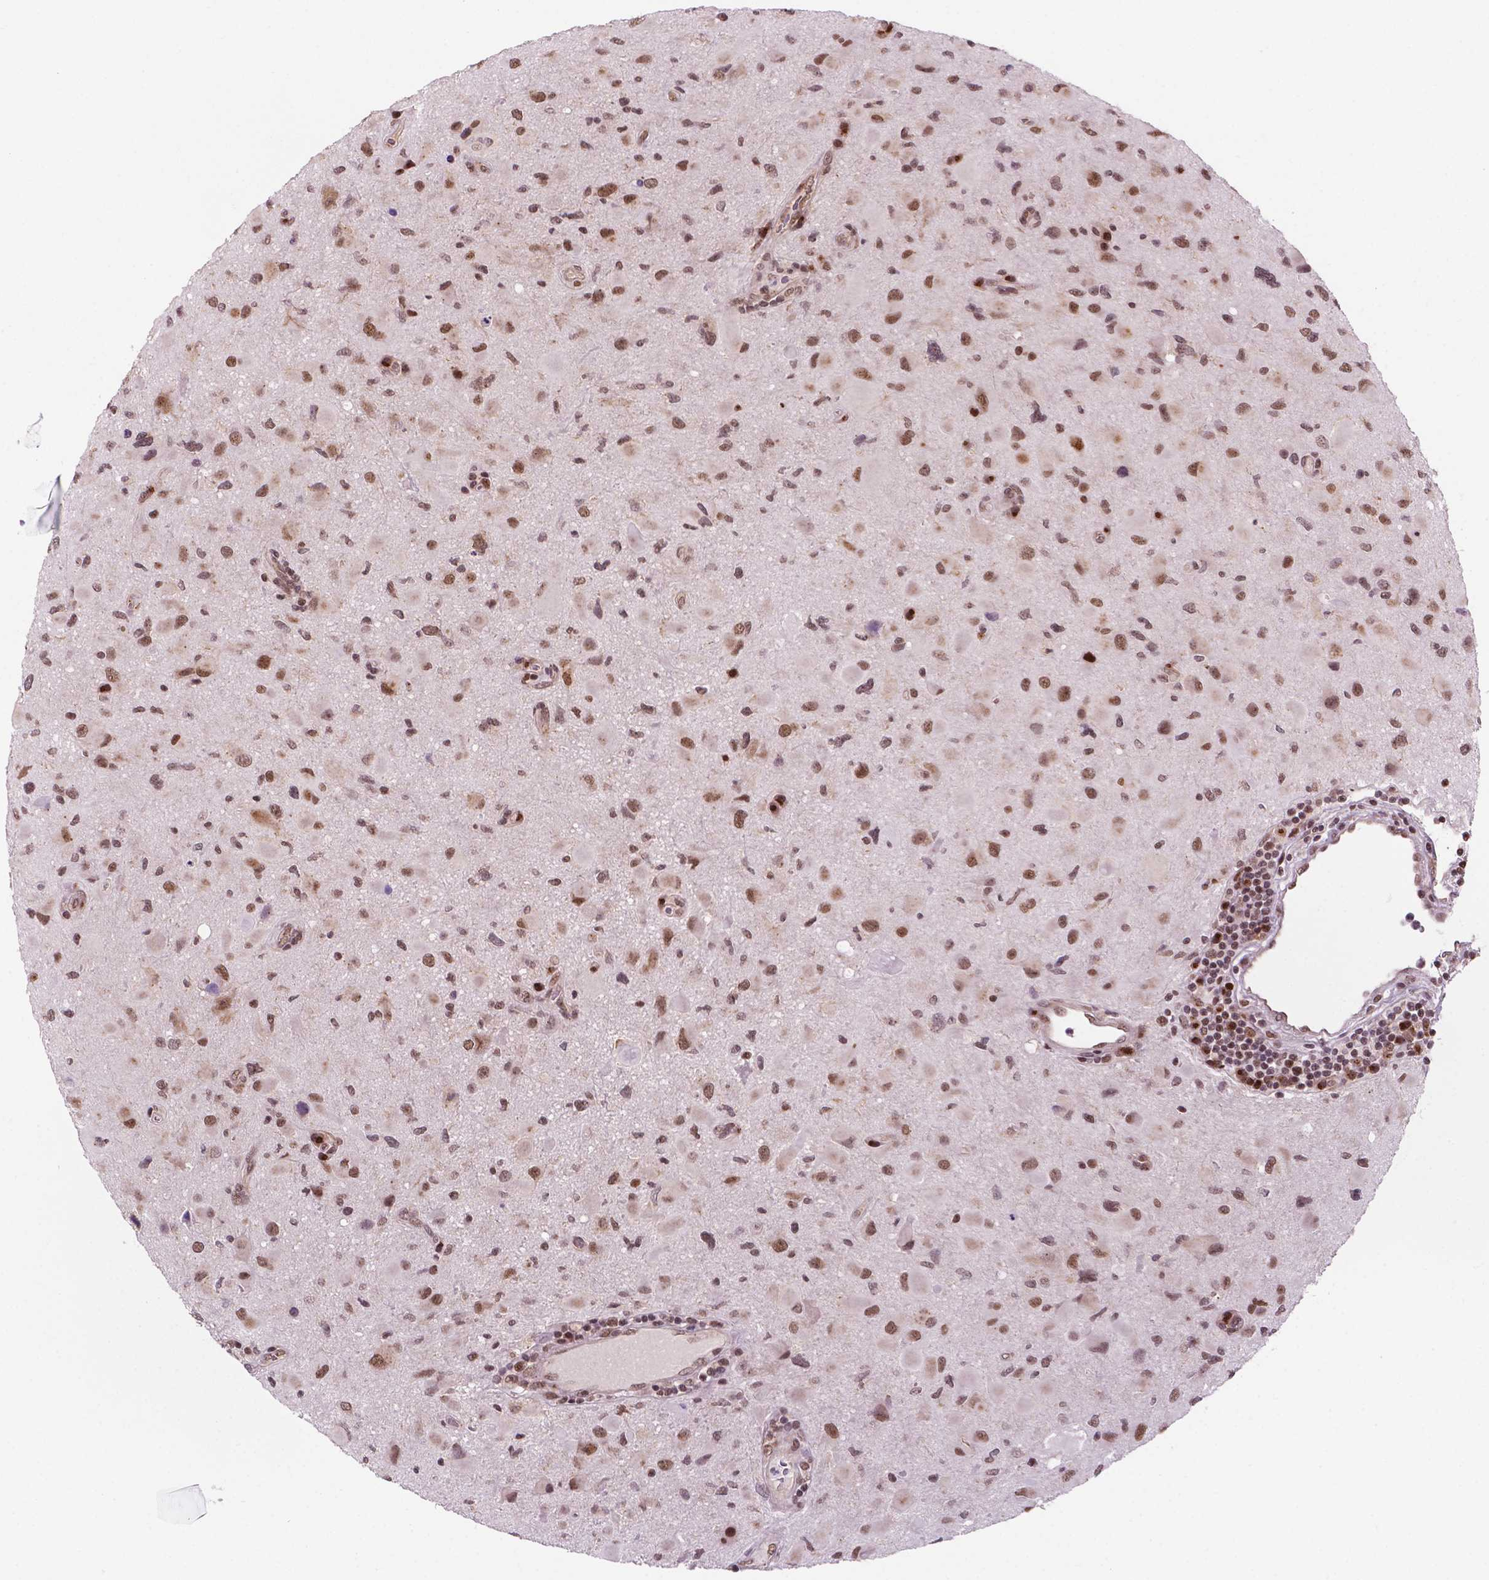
{"staining": {"intensity": "moderate", "quantity": ">75%", "location": "nuclear"}, "tissue": "glioma", "cell_type": "Tumor cells", "image_type": "cancer", "snomed": [{"axis": "morphology", "description": "Glioma, malignant, Low grade"}, {"axis": "topography", "description": "Brain"}], "caption": "High-power microscopy captured an immunohistochemistry micrograph of malignant glioma (low-grade), revealing moderate nuclear expression in approximately >75% of tumor cells. (brown staining indicates protein expression, while blue staining denotes nuclei).", "gene": "PER2", "patient": {"sex": "female", "age": 32}}